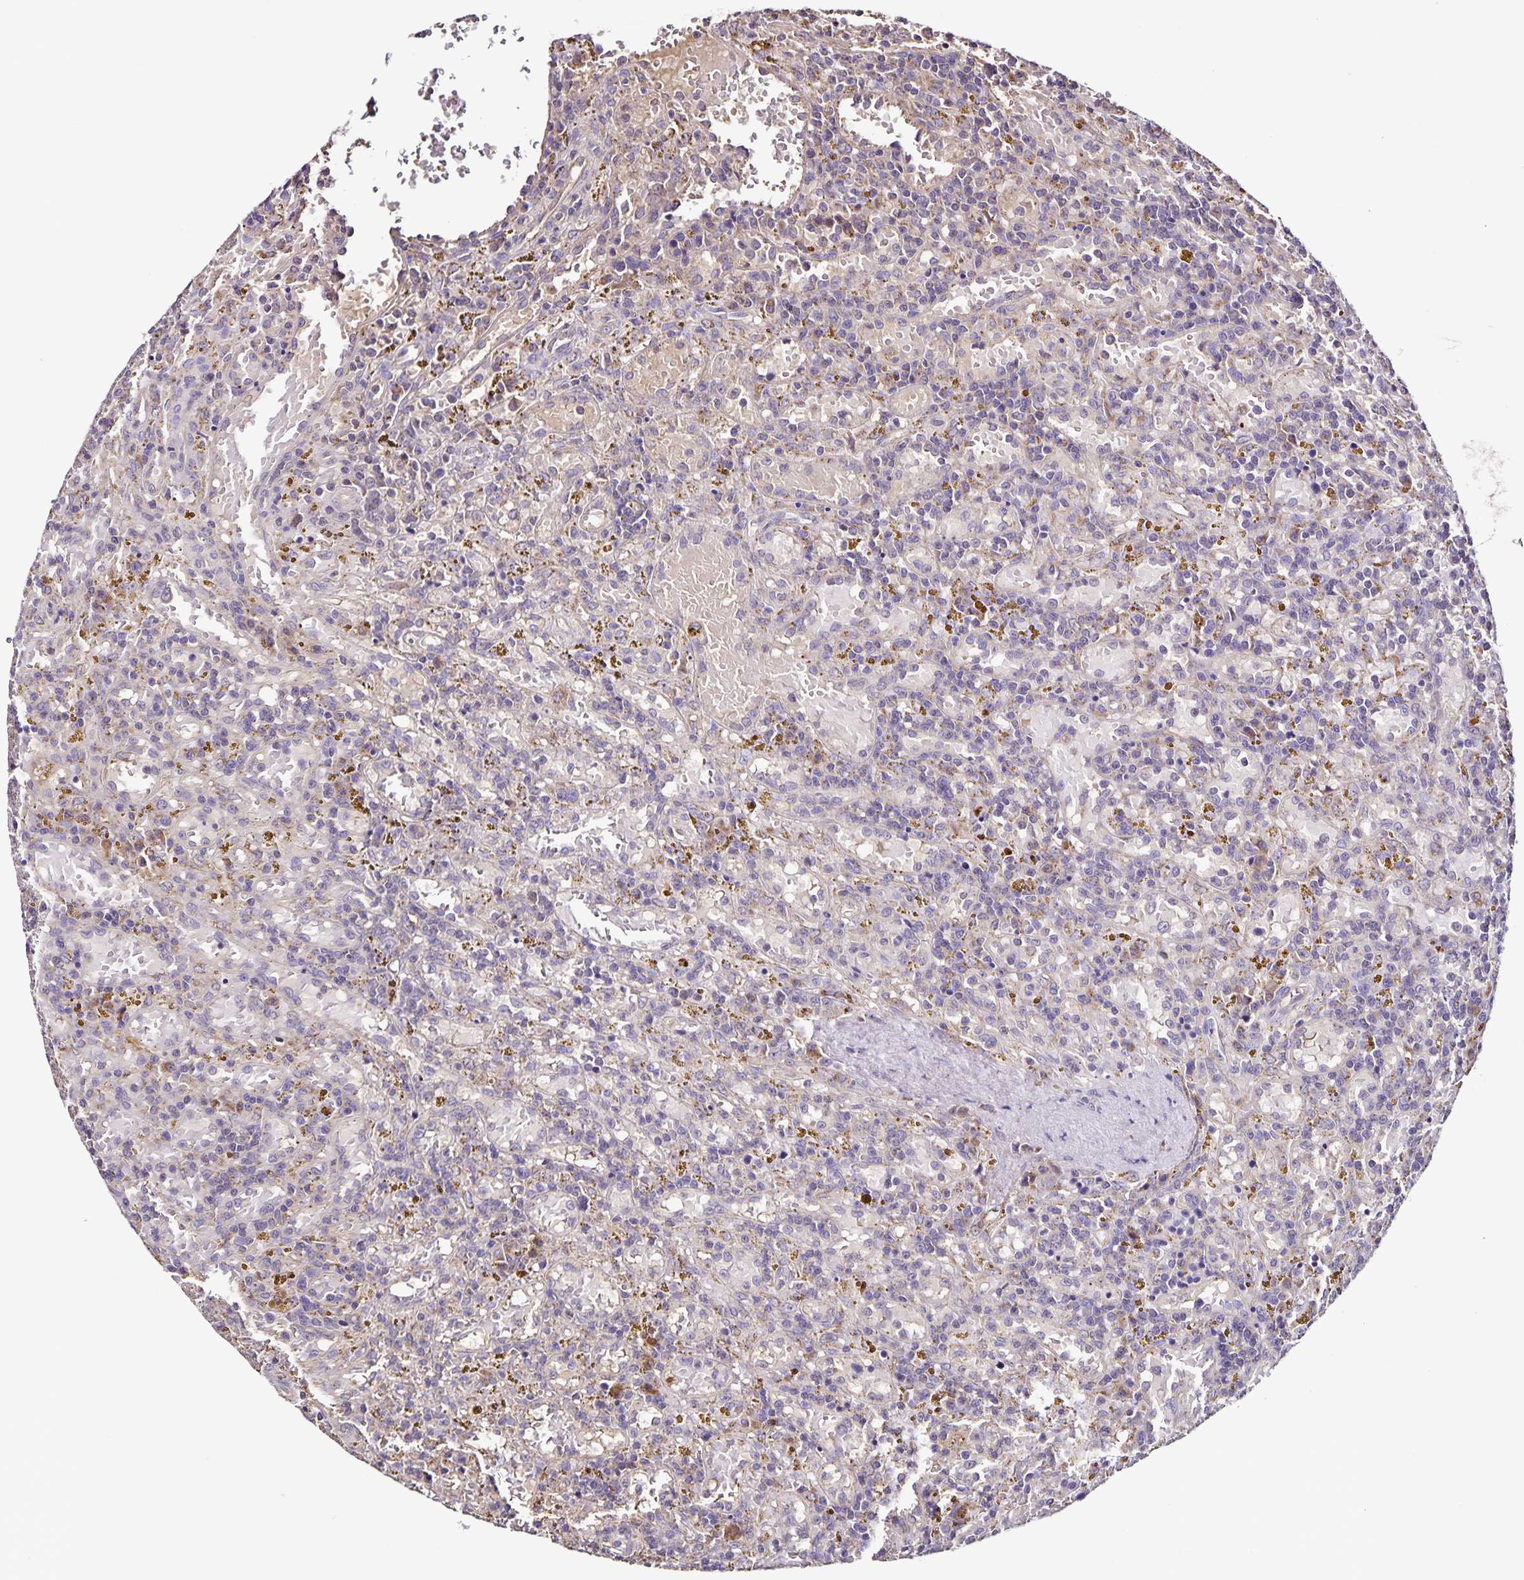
{"staining": {"intensity": "negative", "quantity": "none", "location": "none"}, "tissue": "lymphoma", "cell_type": "Tumor cells", "image_type": "cancer", "snomed": [{"axis": "morphology", "description": "Malignant lymphoma, non-Hodgkin's type, Low grade"}, {"axis": "topography", "description": "Spleen"}], "caption": "The image reveals no staining of tumor cells in lymphoma.", "gene": "MAN1A1", "patient": {"sex": "female", "age": 65}}